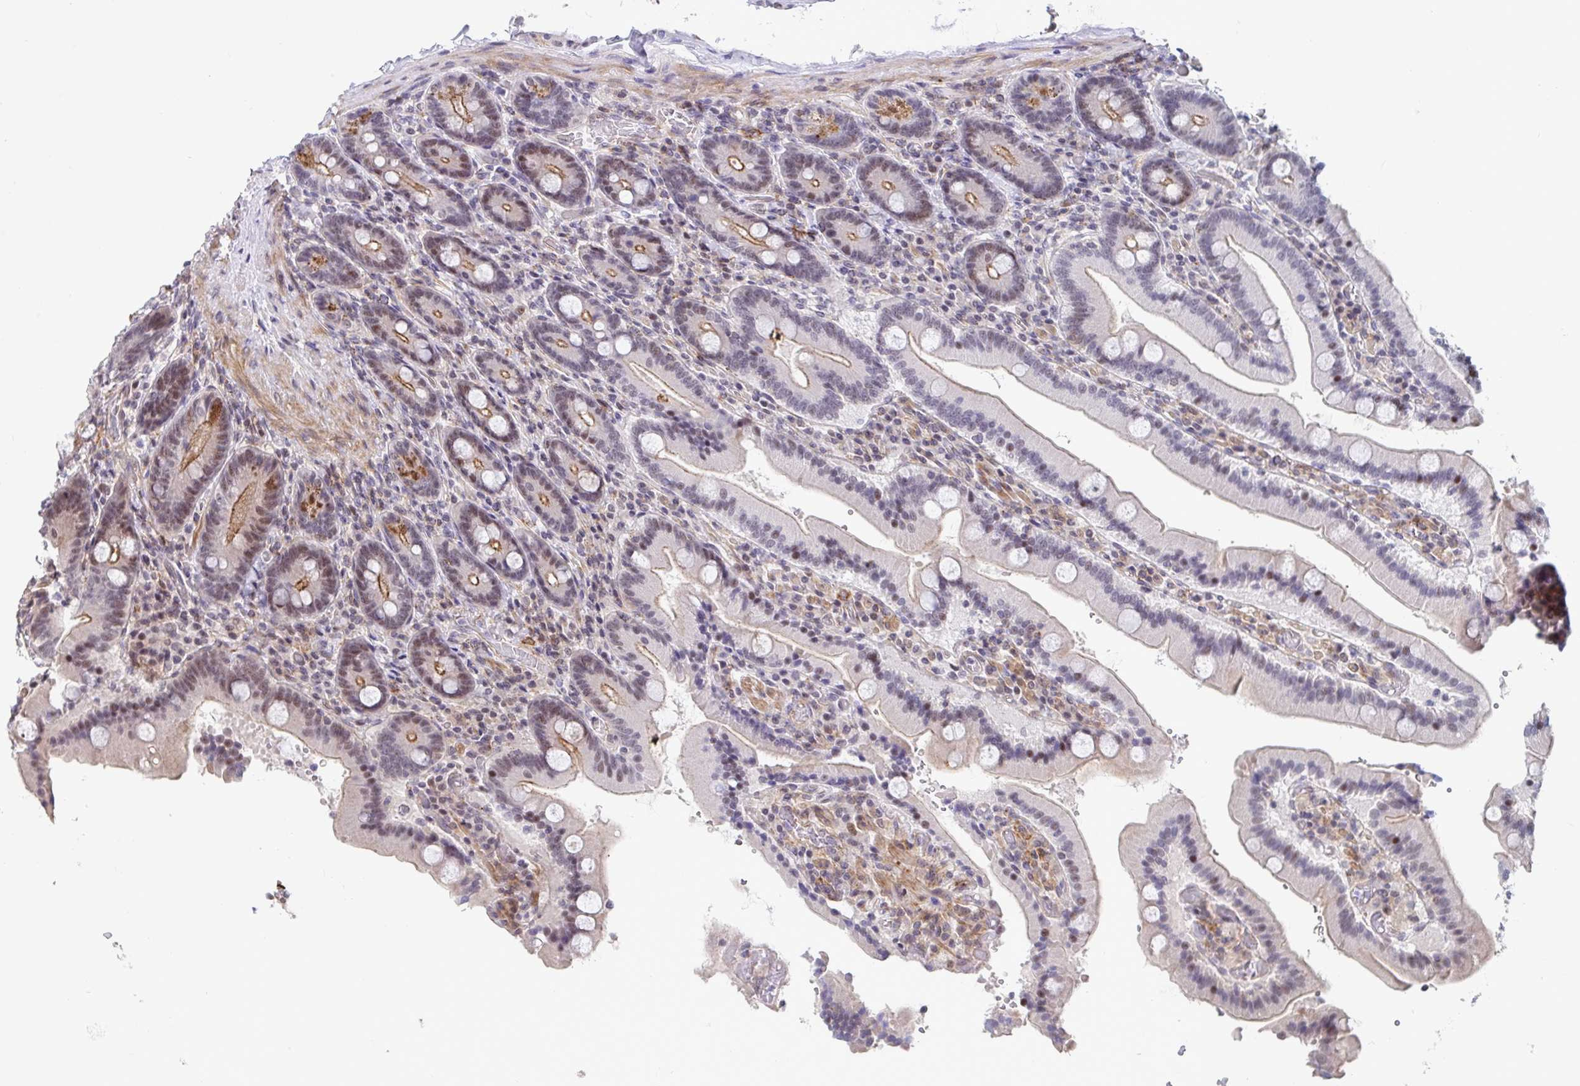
{"staining": {"intensity": "moderate", "quantity": "25%-75%", "location": "cytoplasmic/membranous,nuclear"}, "tissue": "duodenum", "cell_type": "Glandular cells", "image_type": "normal", "snomed": [{"axis": "morphology", "description": "Normal tissue, NOS"}, {"axis": "topography", "description": "Duodenum"}], "caption": "Immunohistochemistry (IHC) photomicrograph of normal human duodenum stained for a protein (brown), which reveals medium levels of moderate cytoplasmic/membranous,nuclear expression in approximately 25%-75% of glandular cells.", "gene": "WDR72", "patient": {"sex": "female", "age": 62}}